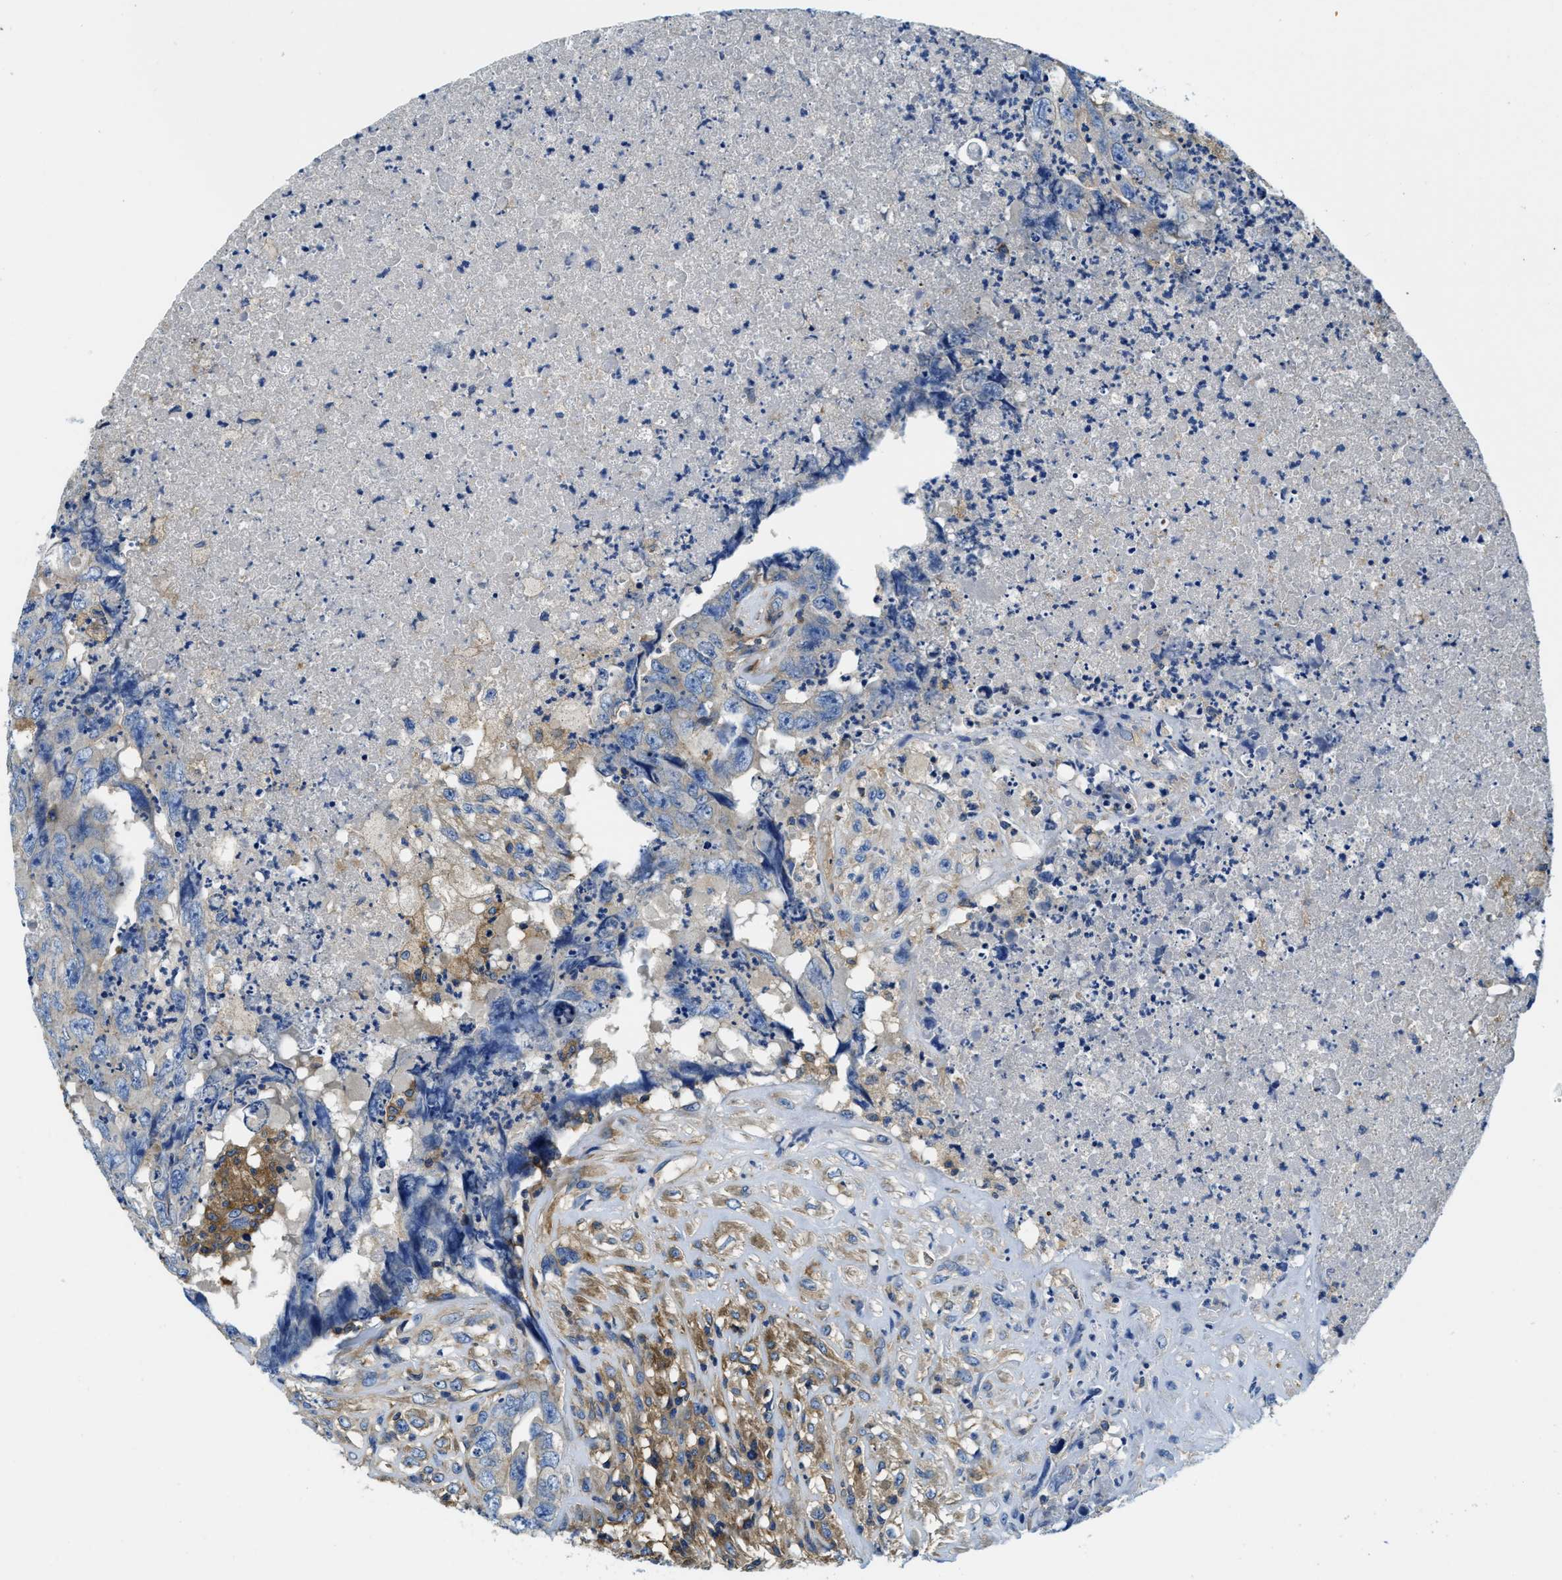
{"staining": {"intensity": "negative", "quantity": "none", "location": "none"}, "tissue": "testis cancer", "cell_type": "Tumor cells", "image_type": "cancer", "snomed": [{"axis": "morphology", "description": "Carcinoma, Embryonal, NOS"}, {"axis": "topography", "description": "Testis"}], "caption": "This photomicrograph is of embryonal carcinoma (testis) stained with IHC to label a protein in brown with the nuclei are counter-stained blue. There is no expression in tumor cells.", "gene": "STAT2", "patient": {"sex": "male", "age": 32}}